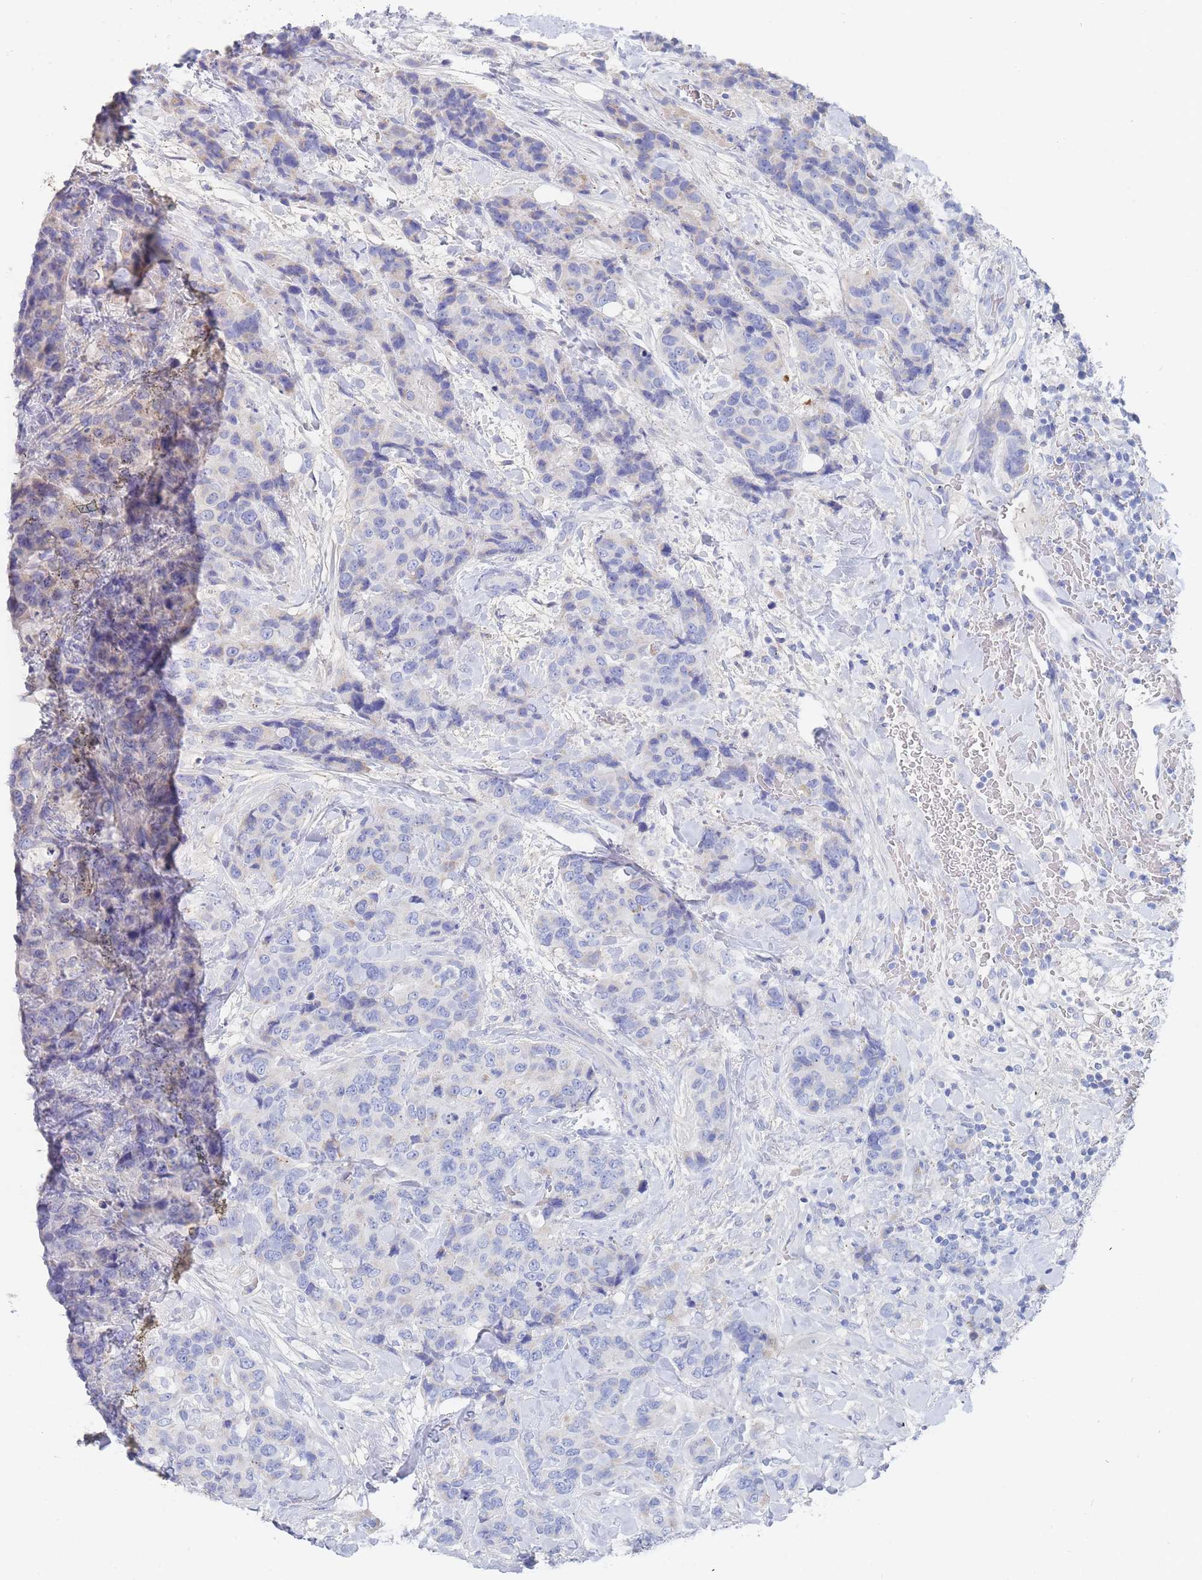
{"staining": {"intensity": "negative", "quantity": "none", "location": "none"}, "tissue": "breast cancer", "cell_type": "Tumor cells", "image_type": "cancer", "snomed": [{"axis": "morphology", "description": "Lobular carcinoma"}, {"axis": "topography", "description": "Breast"}], "caption": "An image of human lobular carcinoma (breast) is negative for staining in tumor cells.", "gene": "SLC25A35", "patient": {"sex": "female", "age": 59}}